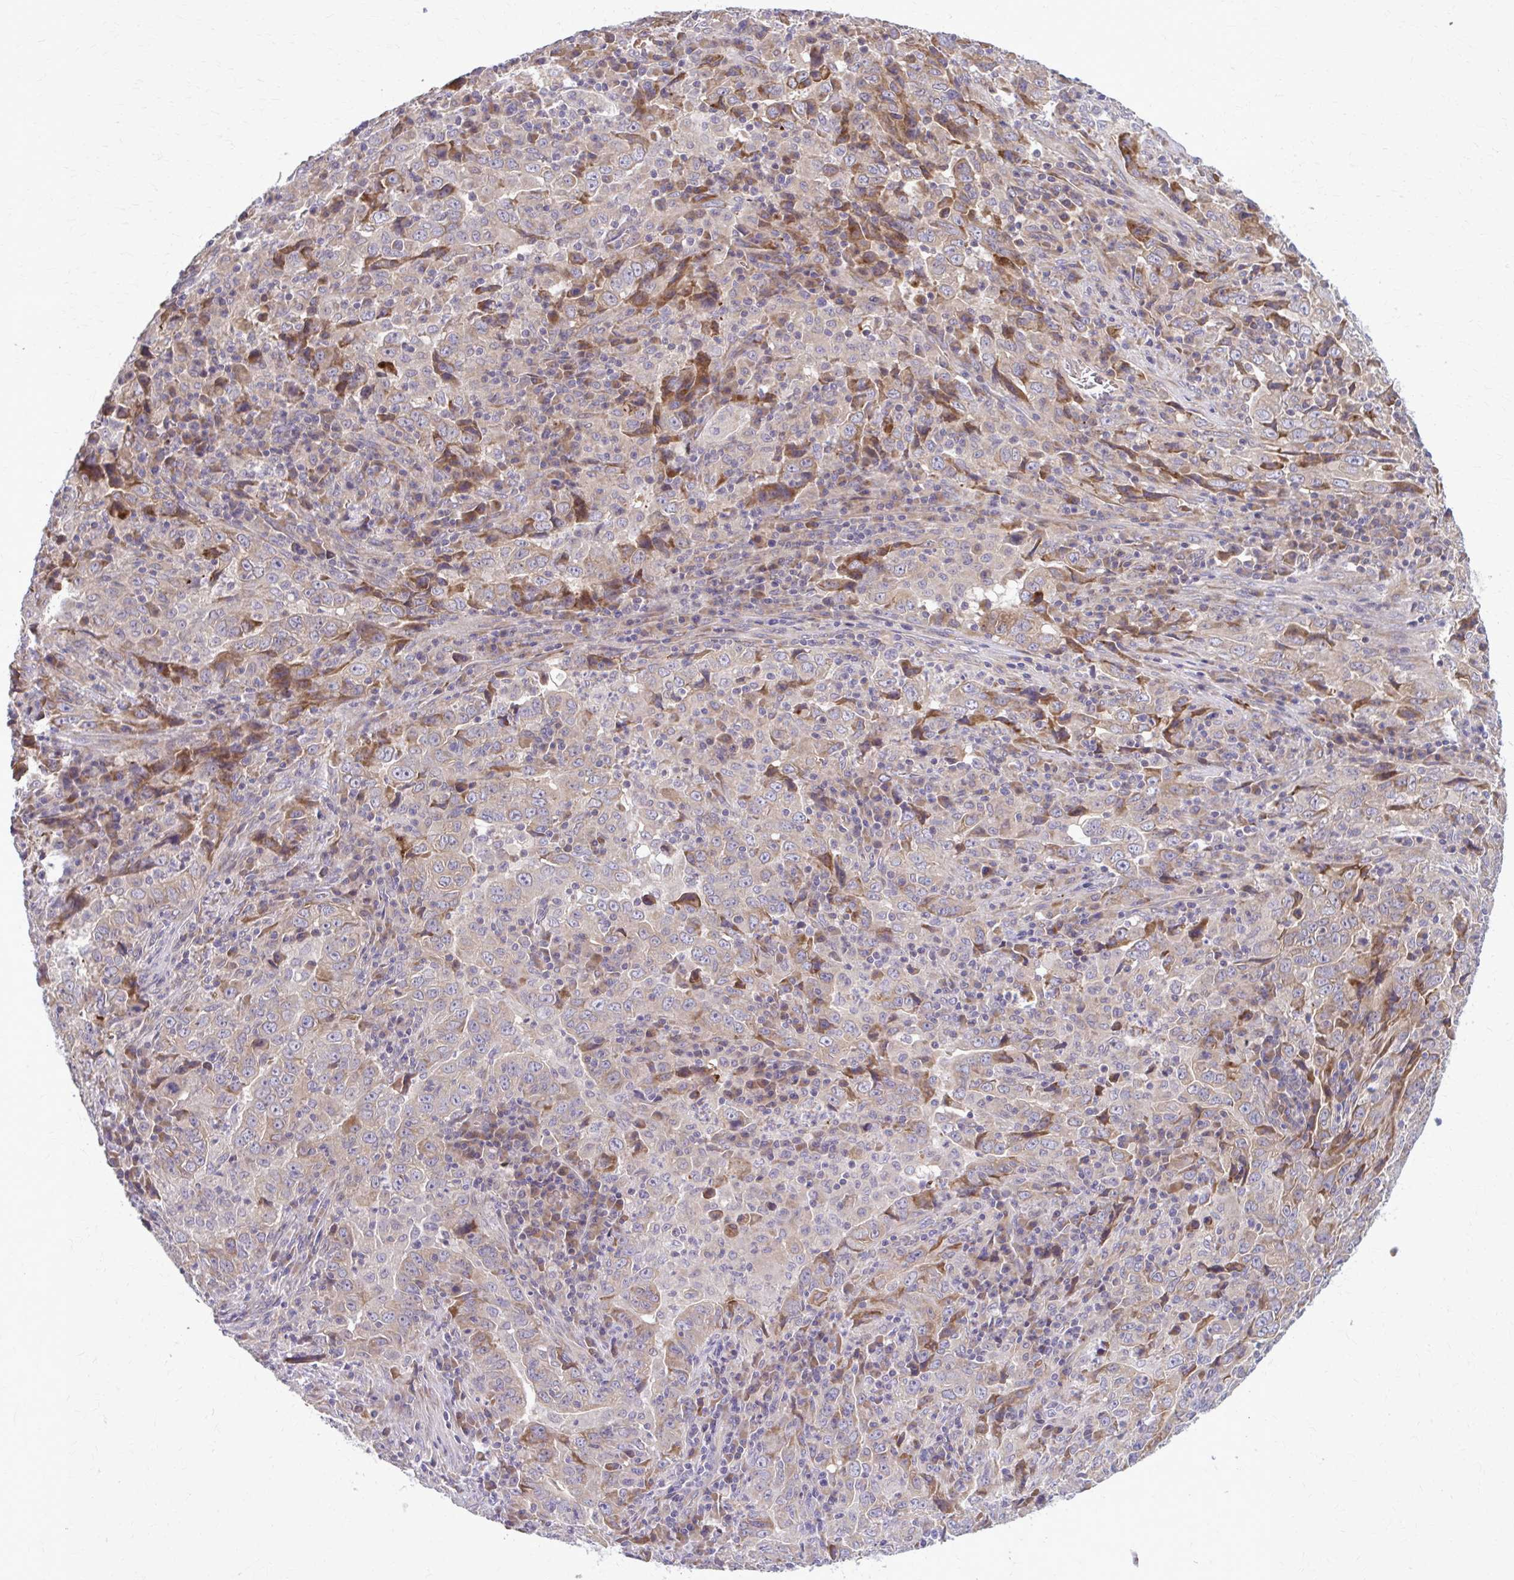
{"staining": {"intensity": "moderate", "quantity": "25%-75%", "location": "cytoplasmic/membranous"}, "tissue": "lung cancer", "cell_type": "Tumor cells", "image_type": "cancer", "snomed": [{"axis": "morphology", "description": "Adenocarcinoma, NOS"}, {"axis": "topography", "description": "Lung"}], "caption": "There is medium levels of moderate cytoplasmic/membranous positivity in tumor cells of adenocarcinoma (lung), as demonstrated by immunohistochemical staining (brown color).", "gene": "SNF8", "patient": {"sex": "male", "age": 67}}